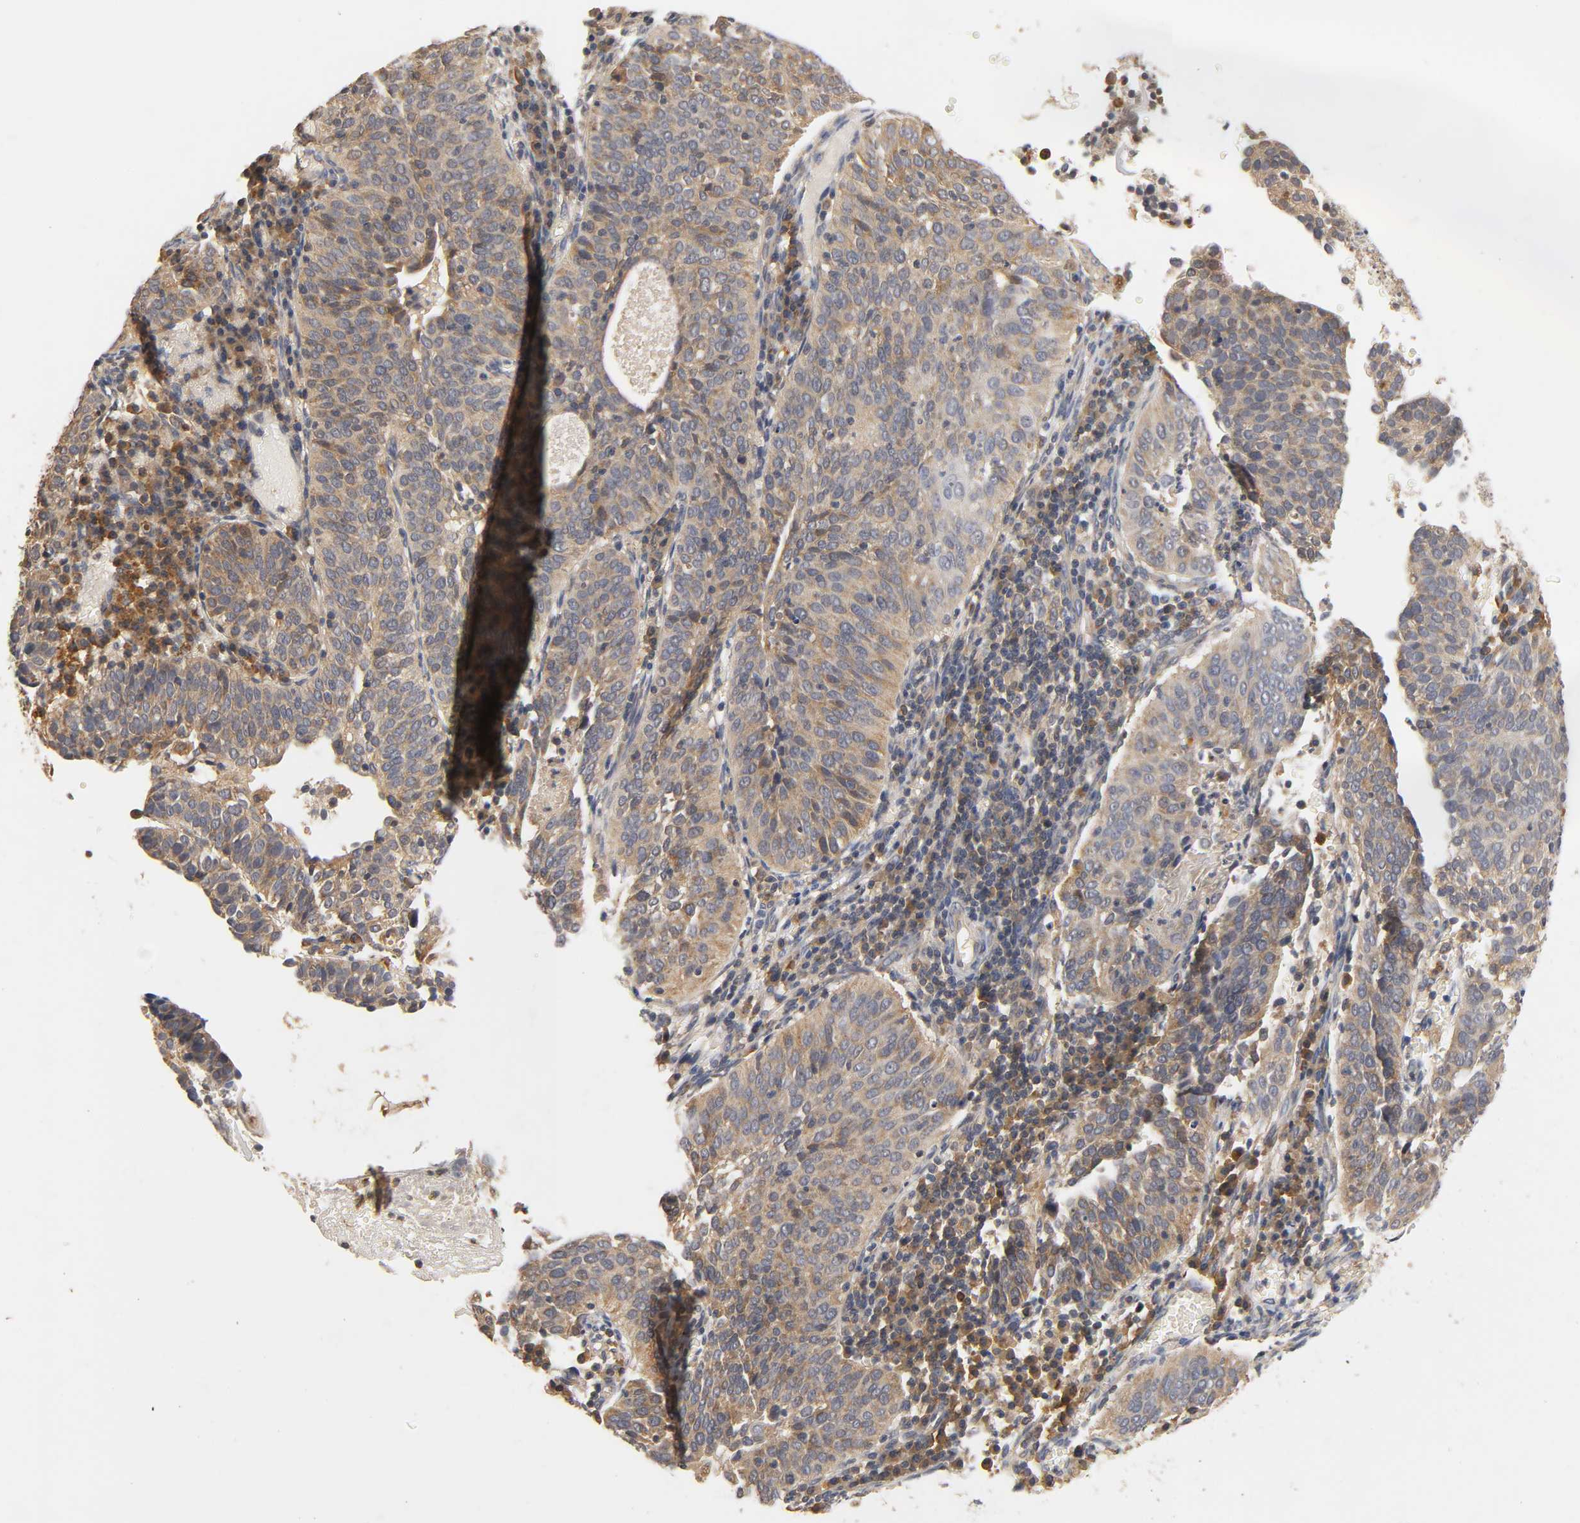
{"staining": {"intensity": "moderate", "quantity": ">75%", "location": "cytoplasmic/membranous"}, "tissue": "cervical cancer", "cell_type": "Tumor cells", "image_type": "cancer", "snomed": [{"axis": "morphology", "description": "Squamous cell carcinoma, NOS"}, {"axis": "topography", "description": "Cervix"}], "caption": "This is a histology image of immunohistochemistry staining of cervical cancer (squamous cell carcinoma), which shows moderate positivity in the cytoplasmic/membranous of tumor cells.", "gene": "SCAP", "patient": {"sex": "female", "age": 39}}